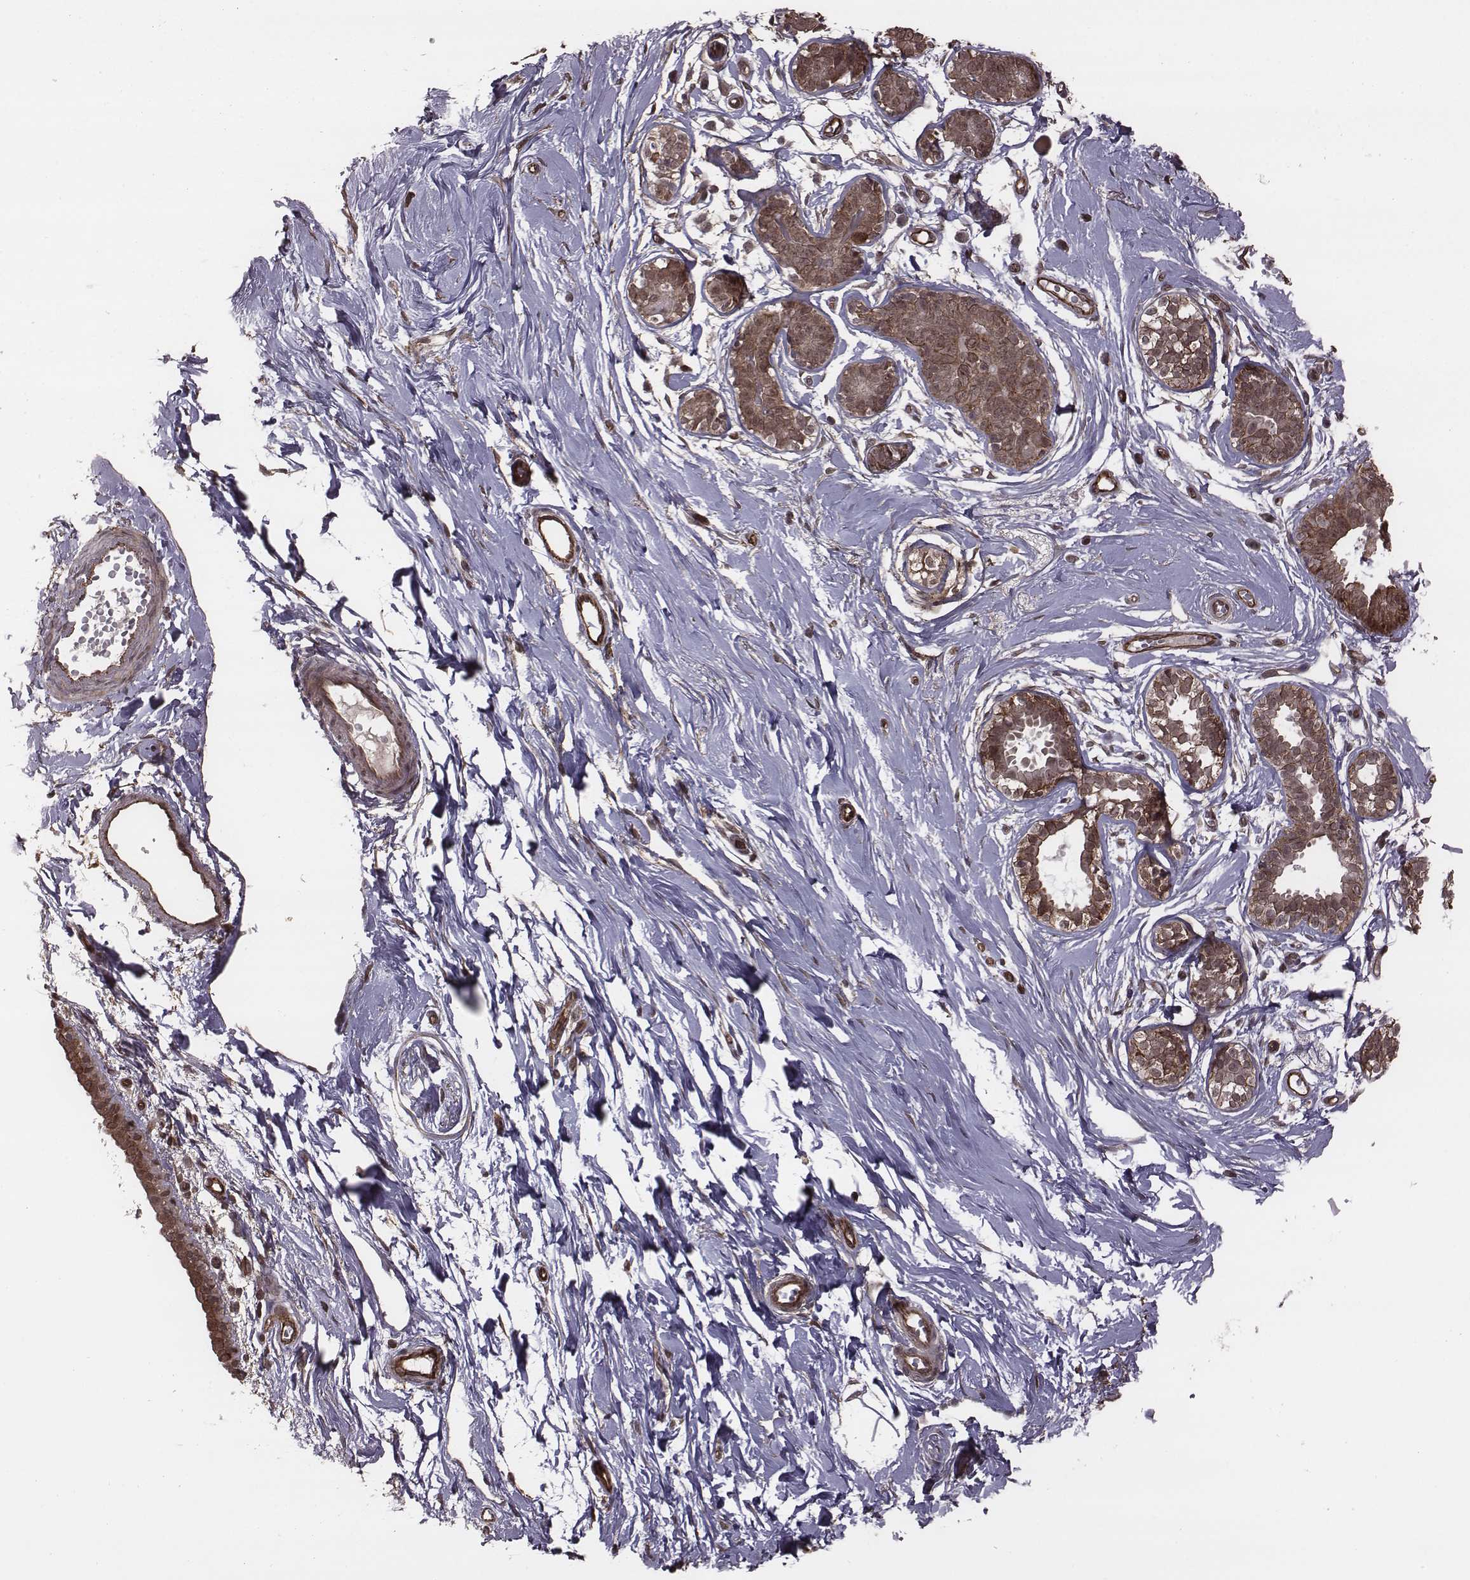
{"staining": {"intensity": "negative", "quantity": "none", "location": "none"}, "tissue": "breast", "cell_type": "Adipocytes", "image_type": "normal", "snomed": [{"axis": "morphology", "description": "Normal tissue, NOS"}, {"axis": "topography", "description": "Breast"}], "caption": "IHC of normal human breast exhibits no expression in adipocytes. Brightfield microscopy of IHC stained with DAB (3,3'-diaminobenzidine) (brown) and hematoxylin (blue), captured at high magnification.", "gene": "RPL3", "patient": {"sex": "female", "age": 49}}